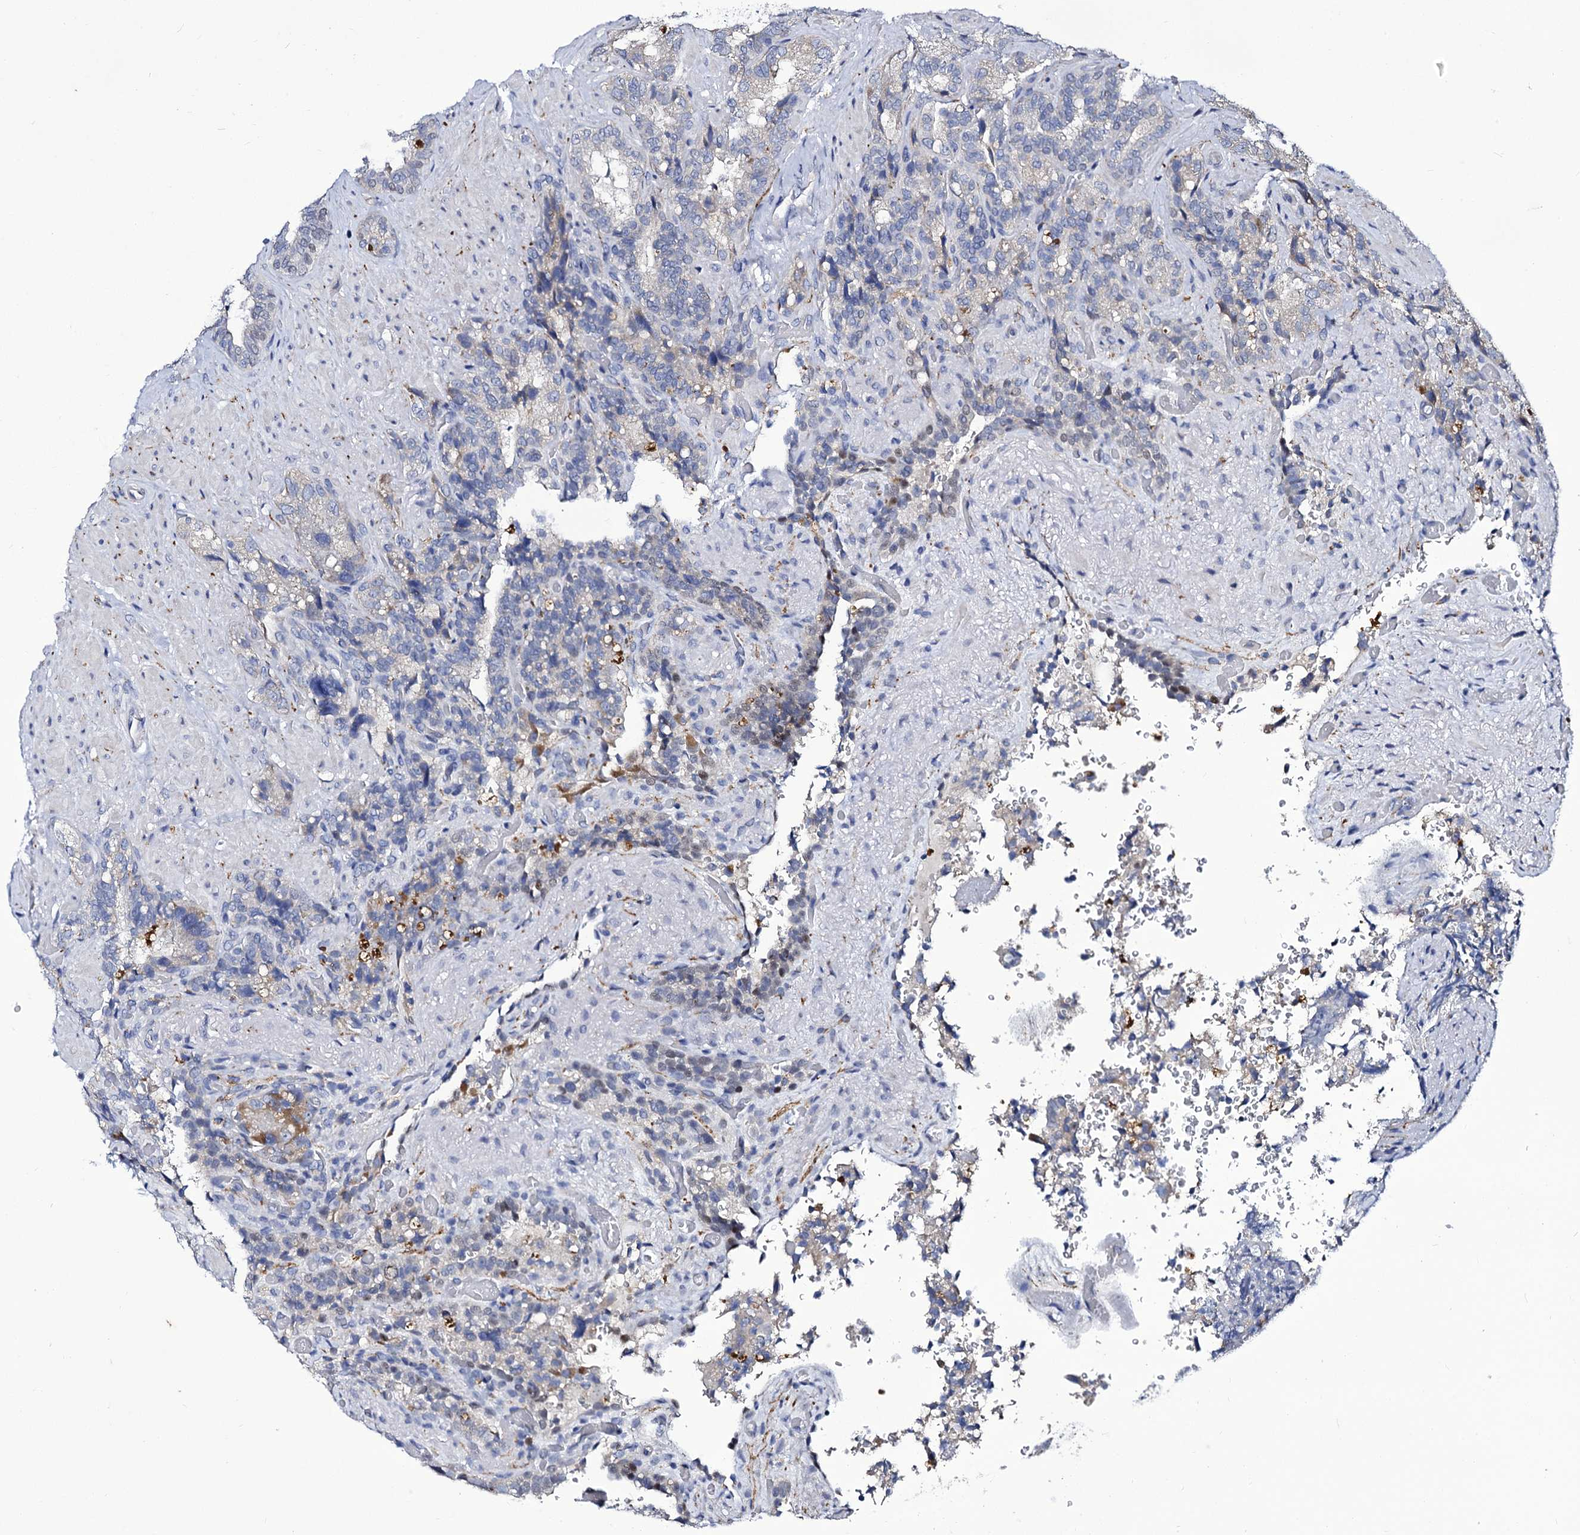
{"staining": {"intensity": "negative", "quantity": "none", "location": "none"}, "tissue": "seminal vesicle", "cell_type": "Glandular cells", "image_type": "normal", "snomed": [{"axis": "morphology", "description": "Normal tissue, NOS"}, {"axis": "topography", "description": "Prostate and seminal vesicle, NOS"}, {"axis": "topography", "description": "Prostate"}, {"axis": "topography", "description": "Seminal veicle"}], "caption": "Immunohistochemistry (IHC) micrograph of normal human seminal vesicle stained for a protein (brown), which shows no staining in glandular cells. The staining is performed using DAB brown chromogen with nuclei counter-stained in using hematoxylin.", "gene": "PANX2", "patient": {"sex": "male", "age": 67}}